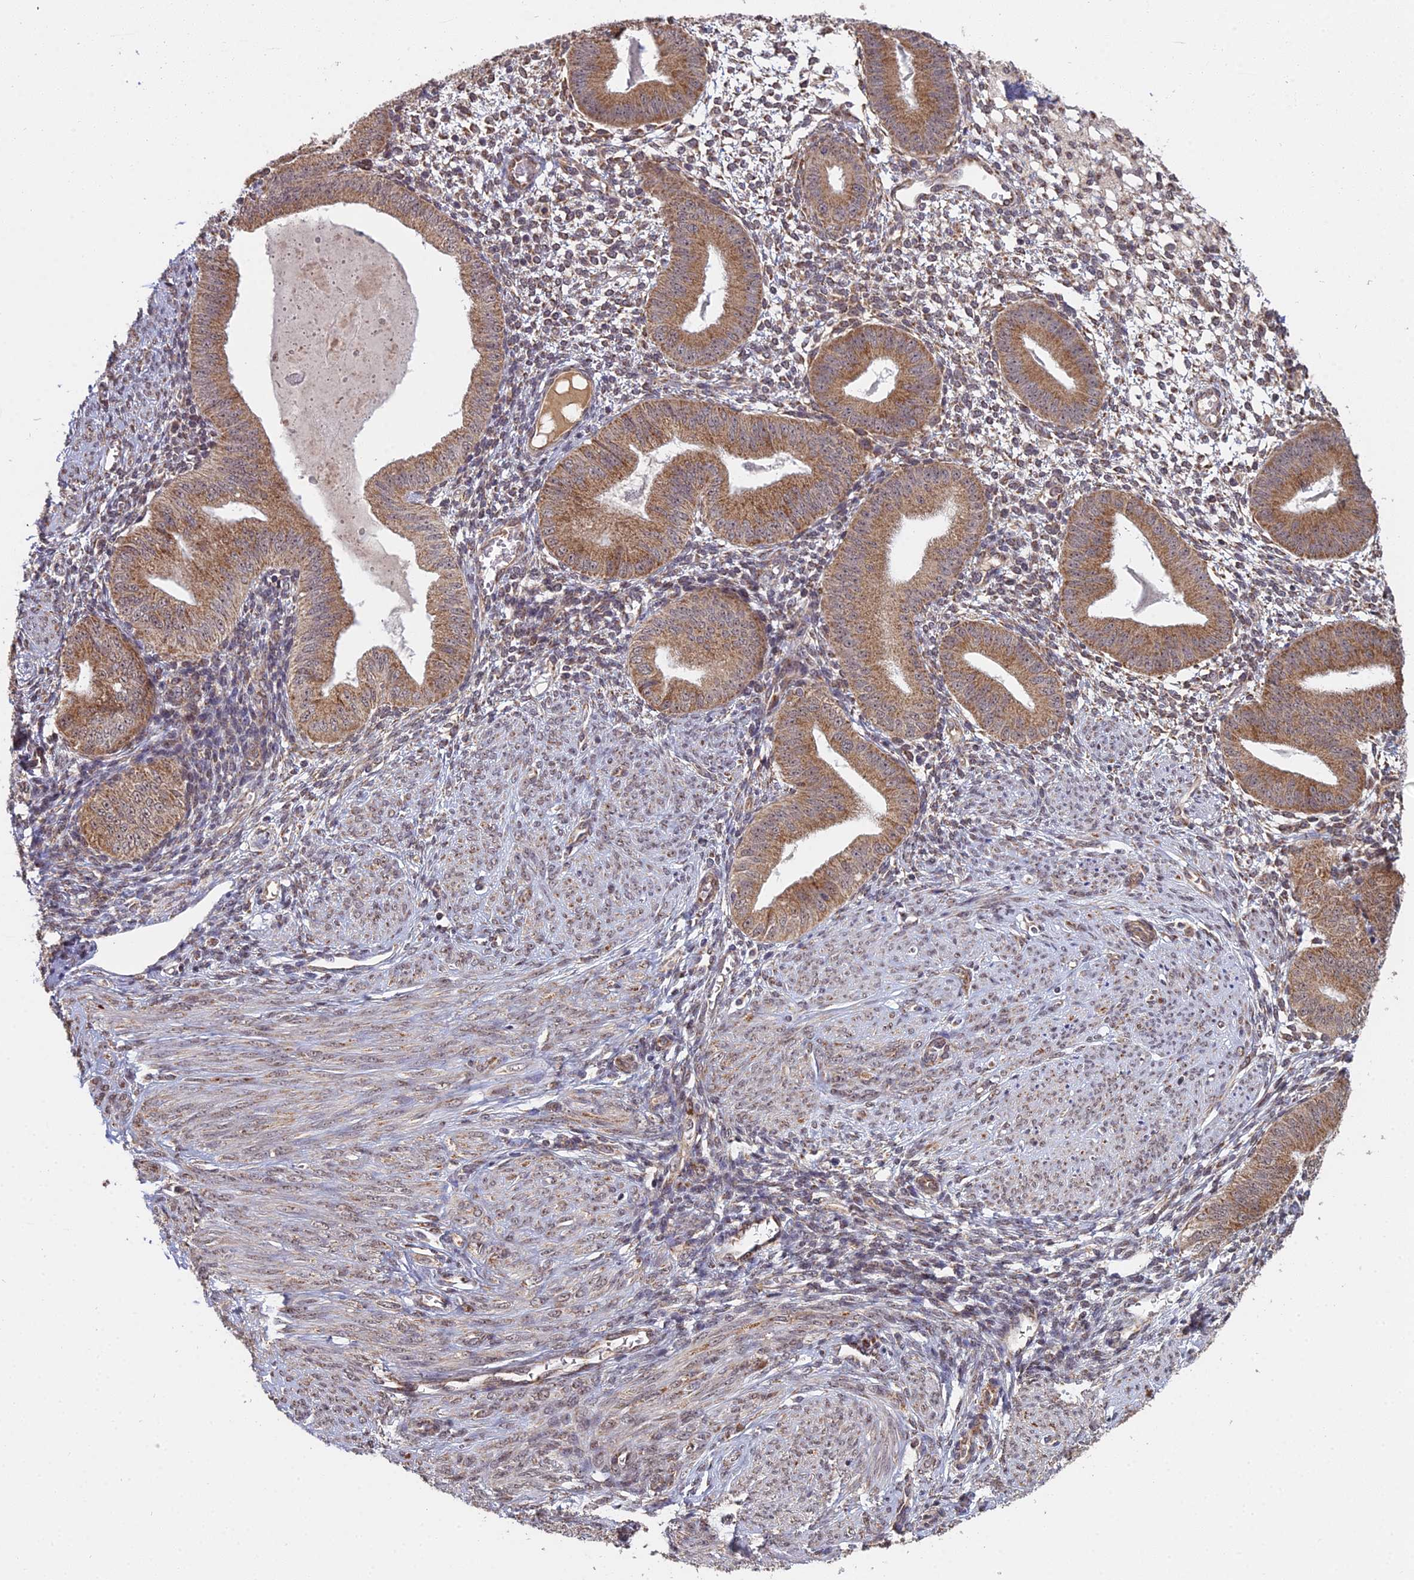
{"staining": {"intensity": "weak", "quantity": "25%-75%", "location": "cytoplasmic/membranous,nuclear"}, "tissue": "endometrium", "cell_type": "Cells in endometrial stroma", "image_type": "normal", "snomed": [{"axis": "morphology", "description": "Normal tissue, NOS"}, {"axis": "topography", "description": "Endometrium"}], "caption": "A low amount of weak cytoplasmic/membranous,nuclear positivity is identified in approximately 25%-75% of cells in endometrial stroma in normal endometrium.", "gene": "MEOX1", "patient": {"sex": "female", "age": 49}}